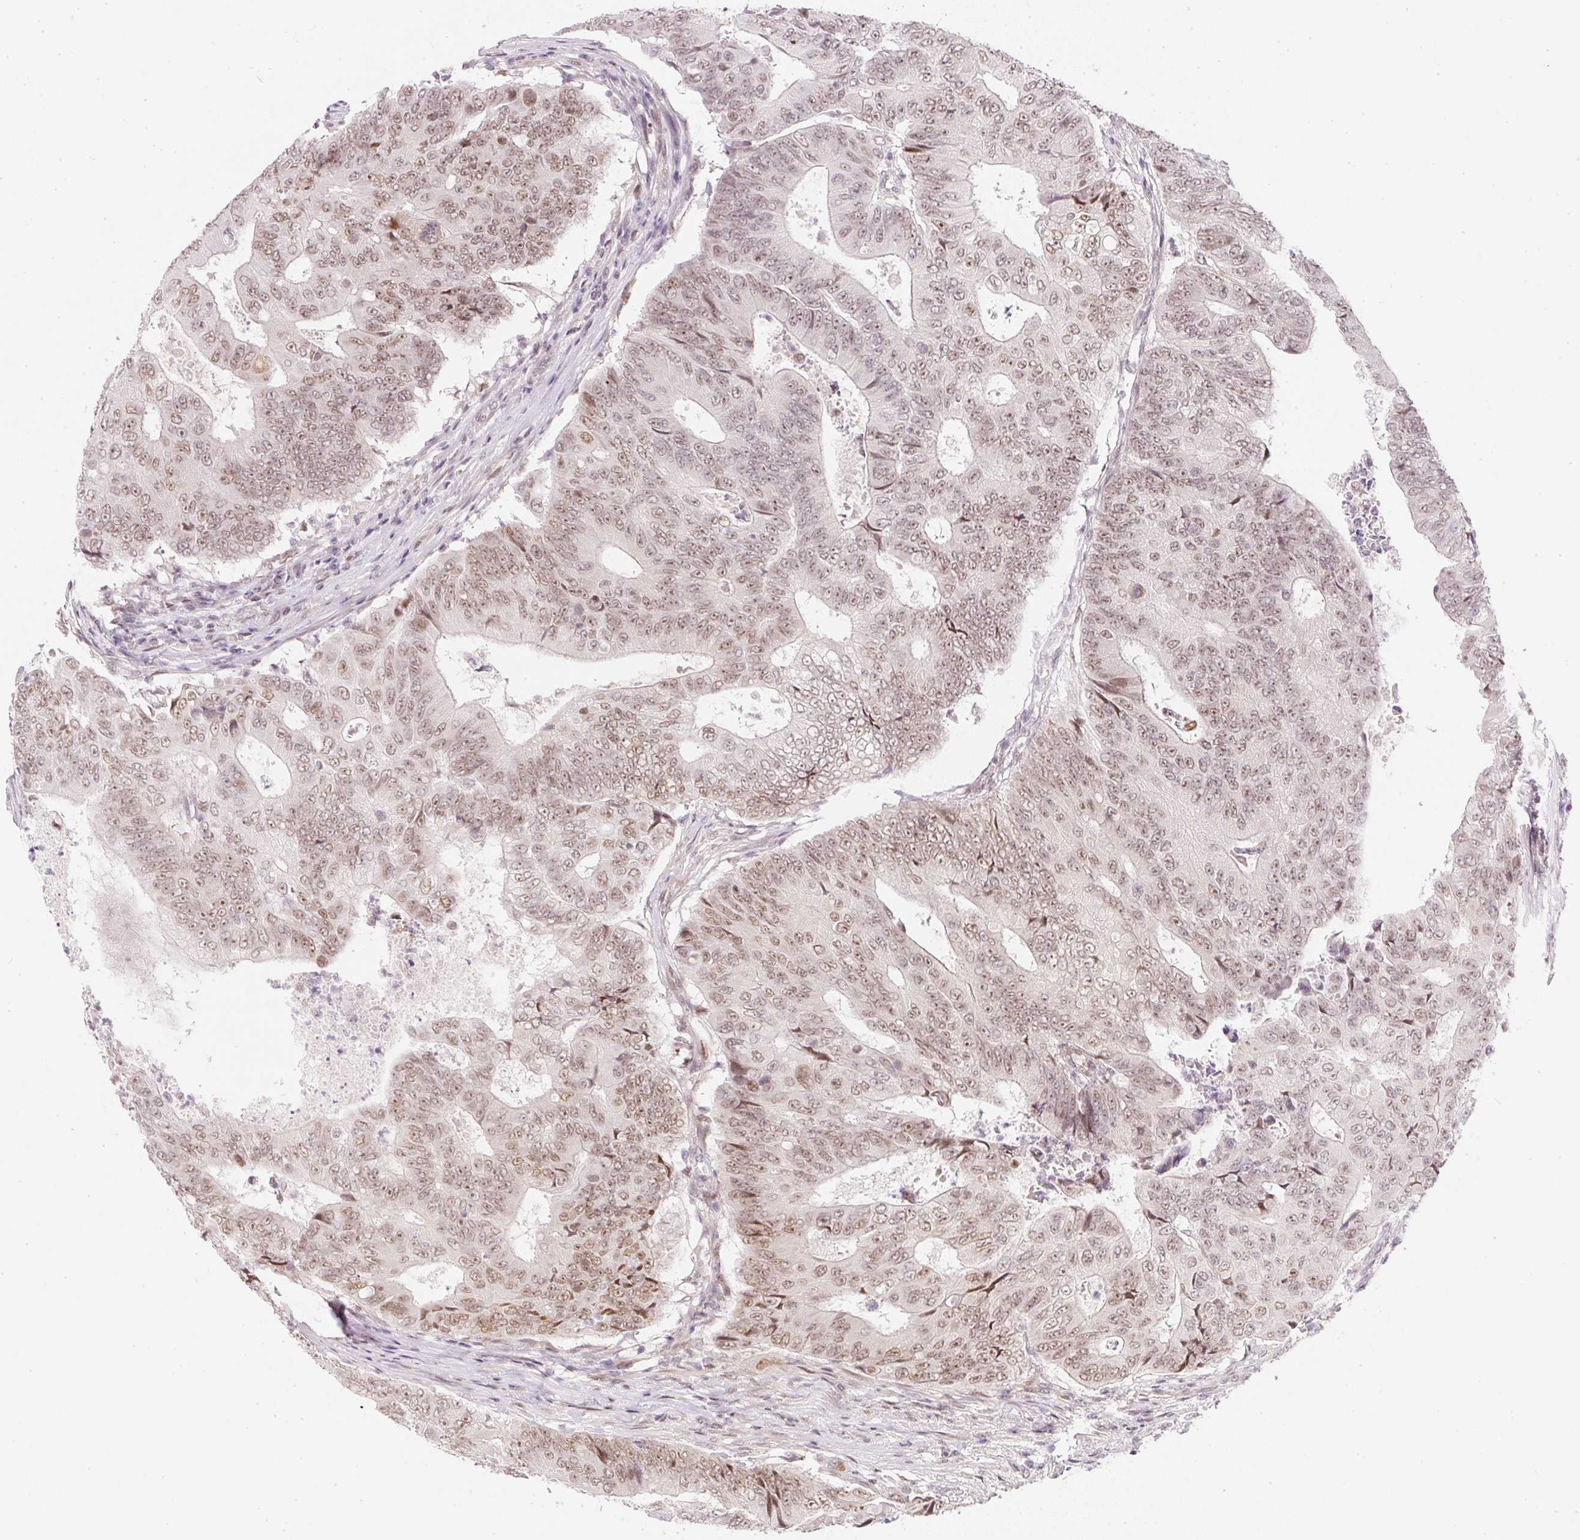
{"staining": {"intensity": "moderate", "quantity": ">75%", "location": "nuclear"}, "tissue": "colorectal cancer", "cell_type": "Tumor cells", "image_type": "cancer", "snomed": [{"axis": "morphology", "description": "Adenocarcinoma, NOS"}, {"axis": "topography", "description": "Colon"}], "caption": "Protein expression by IHC demonstrates moderate nuclear staining in about >75% of tumor cells in colorectal adenocarcinoma.", "gene": "DPPA4", "patient": {"sex": "female", "age": 48}}